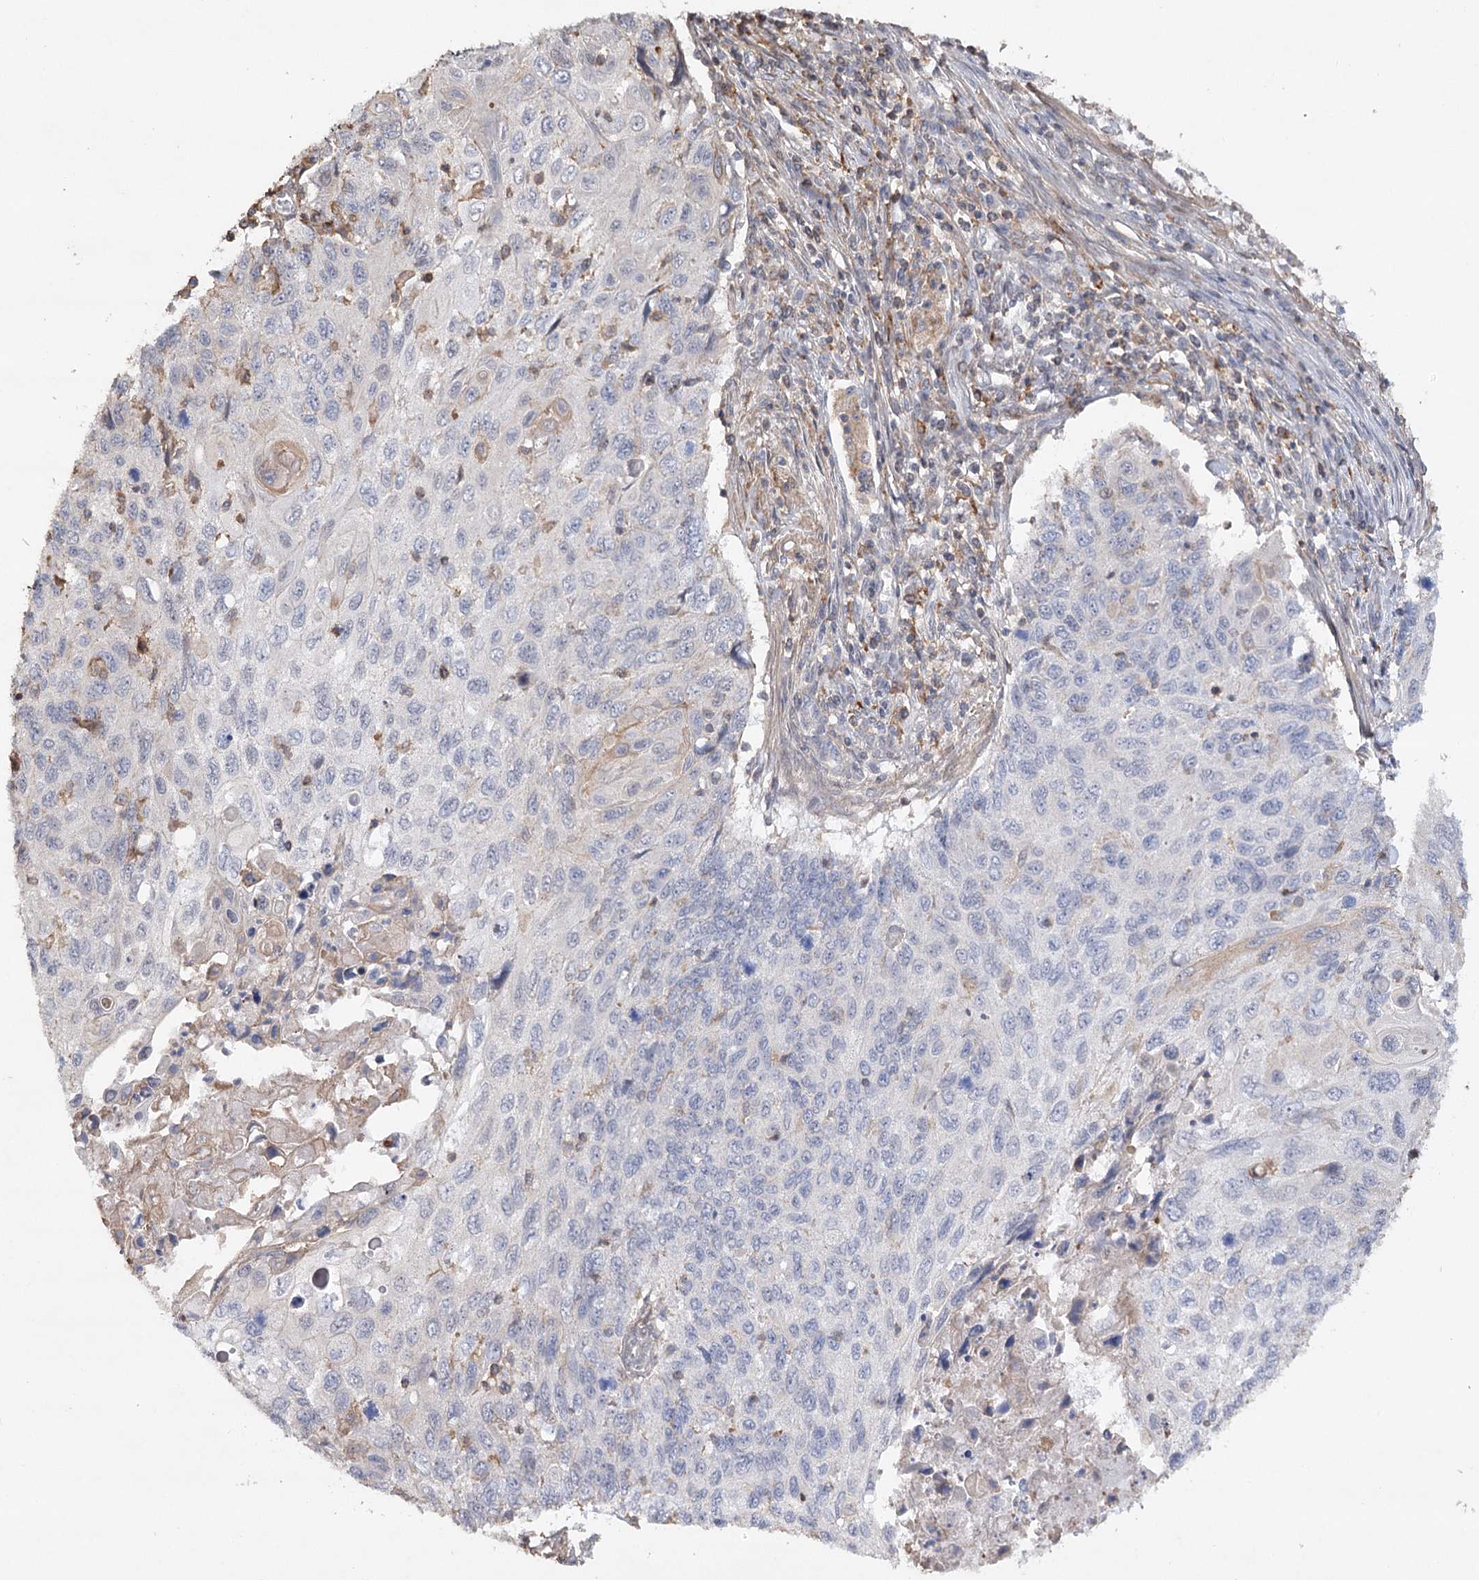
{"staining": {"intensity": "negative", "quantity": "none", "location": "none"}, "tissue": "cervical cancer", "cell_type": "Tumor cells", "image_type": "cancer", "snomed": [{"axis": "morphology", "description": "Squamous cell carcinoma, NOS"}, {"axis": "topography", "description": "Cervix"}], "caption": "A photomicrograph of cervical cancer stained for a protein reveals no brown staining in tumor cells.", "gene": "OBSL1", "patient": {"sex": "female", "age": 70}}